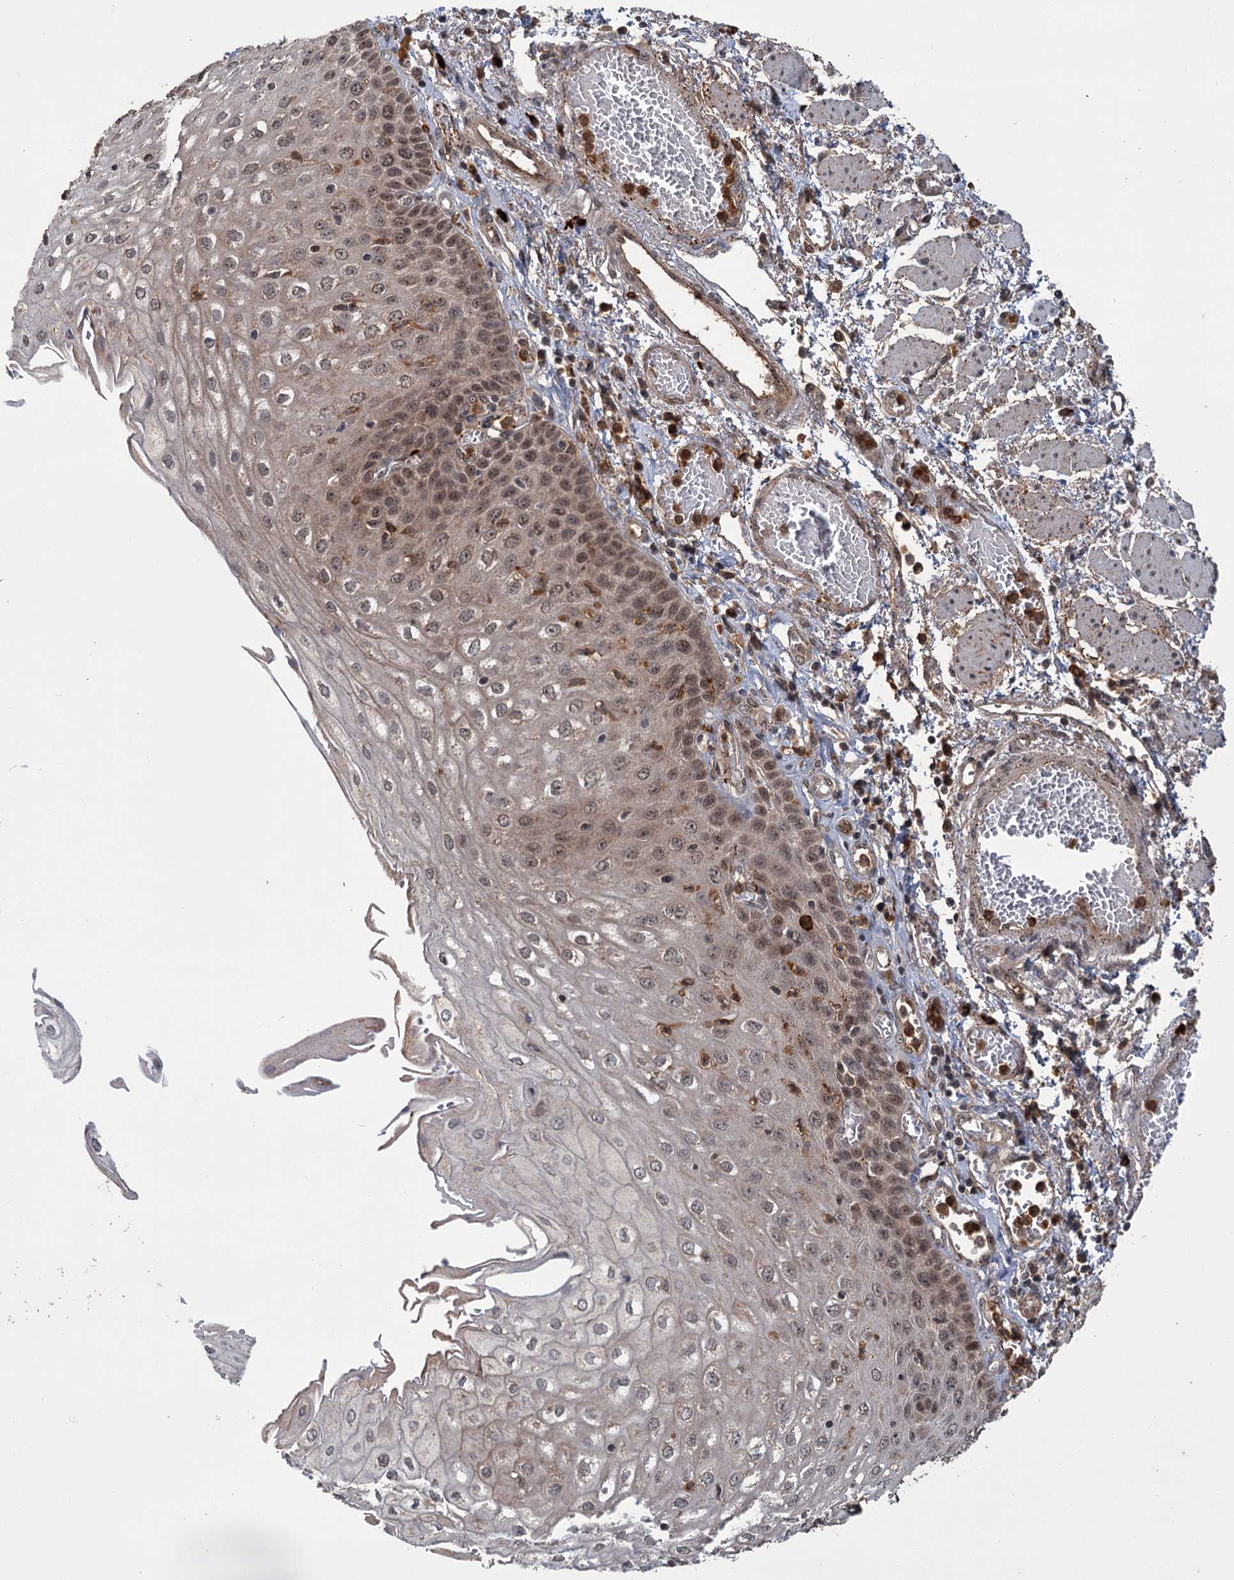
{"staining": {"intensity": "moderate", "quantity": ">75%", "location": "cytoplasmic/membranous,nuclear"}, "tissue": "esophagus", "cell_type": "Squamous epithelial cells", "image_type": "normal", "snomed": [{"axis": "morphology", "description": "Normal tissue, NOS"}, {"axis": "topography", "description": "Esophagus"}], "caption": "Immunohistochemistry (IHC) (DAB (3,3'-diaminobenzidine)) staining of benign esophagus displays moderate cytoplasmic/membranous,nuclear protein expression in approximately >75% of squamous epithelial cells. The staining was performed using DAB (3,3'-diaminobenzidine), with brown indicating positive protein expression. Nuclei are stained blue with hematoxylin.", "gene": "KANSL2", "patient": {"sex": "male", "age": 81}}